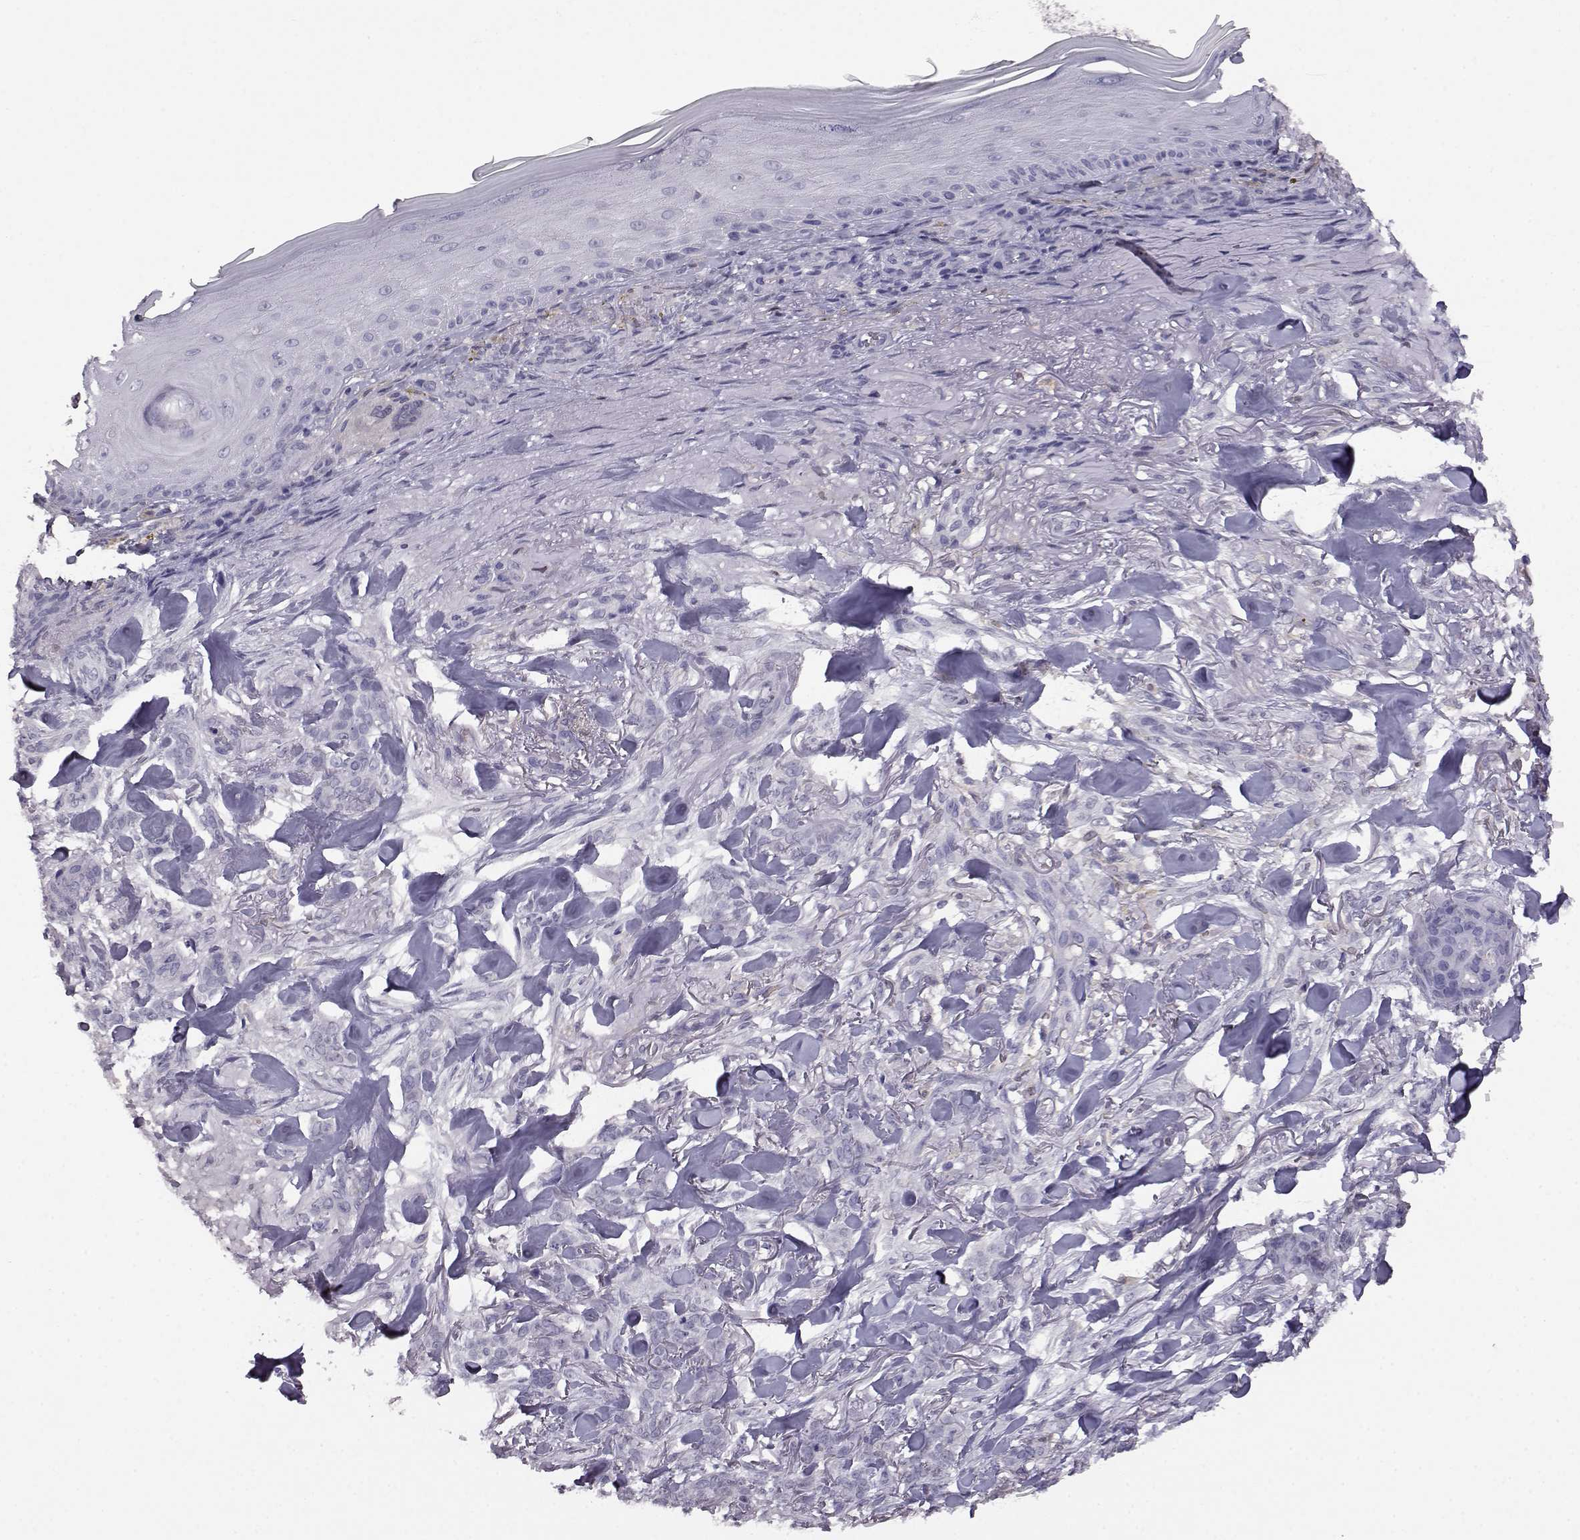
{"staining": {"intensity": "negative", "quantity": "none", "location": "none"}, "tissue": "skin cancer", "cell_type": "Tumor cells", "image_type": "cancer", "snomed": [{"axis": "morphology", "description": "Basal cell carcinoma"}, {"axis": "topography", "description": "Skin"}], "caption": "Immunohistochemistry photomicrograph of skin basal cell carcinoma stained for a protein (brown), which shows no staining in tumor cells. (DAB immunohistochemistry with hematoxylin counter stain).", "gene": "AKR1B1", "patient": {"sex": "female", "age": 61}}